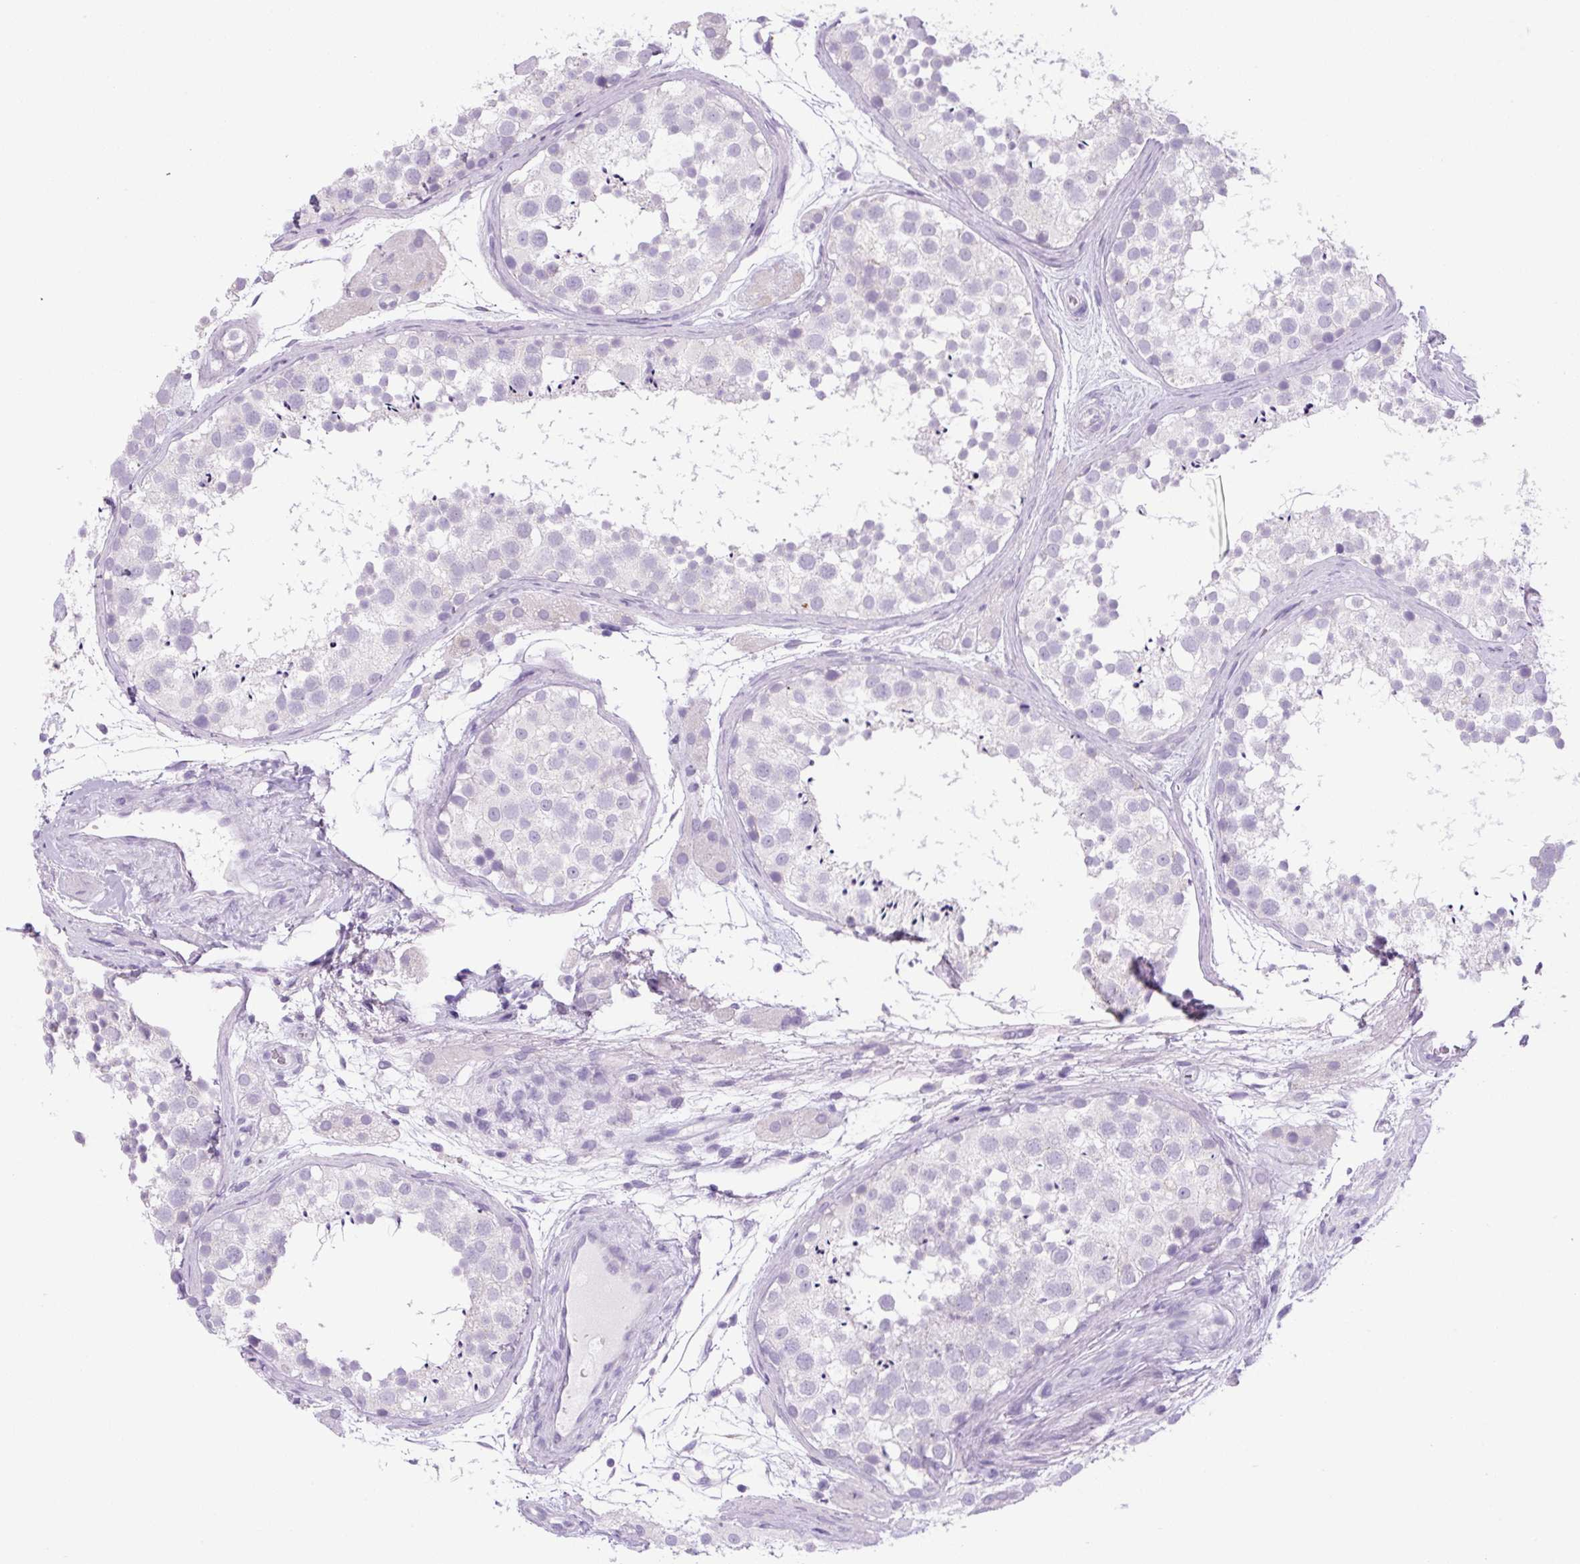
{"staining": {"intensity": "negative", "quantity": "none", "location": "none"}, "tissue": "testis", "cell_type": "Cells in seminiferous ducts", "image_type": "normal", "snomed": [{"axis": "morphology", "description": "Normal tissue, NOS"}, {"axis": "topography", "description": "Testis"}], "caption": "This is a micrograph of IHC staining of benign testis, which shows no positivity in cells in seminiferous ducts. (Stains: DAB IHC with hematoxylin counter stain, Microscopy: brightfield microscopy at high magnification).", "gene": "CHGA", "patient": {"sex": "male", "age": 41}}